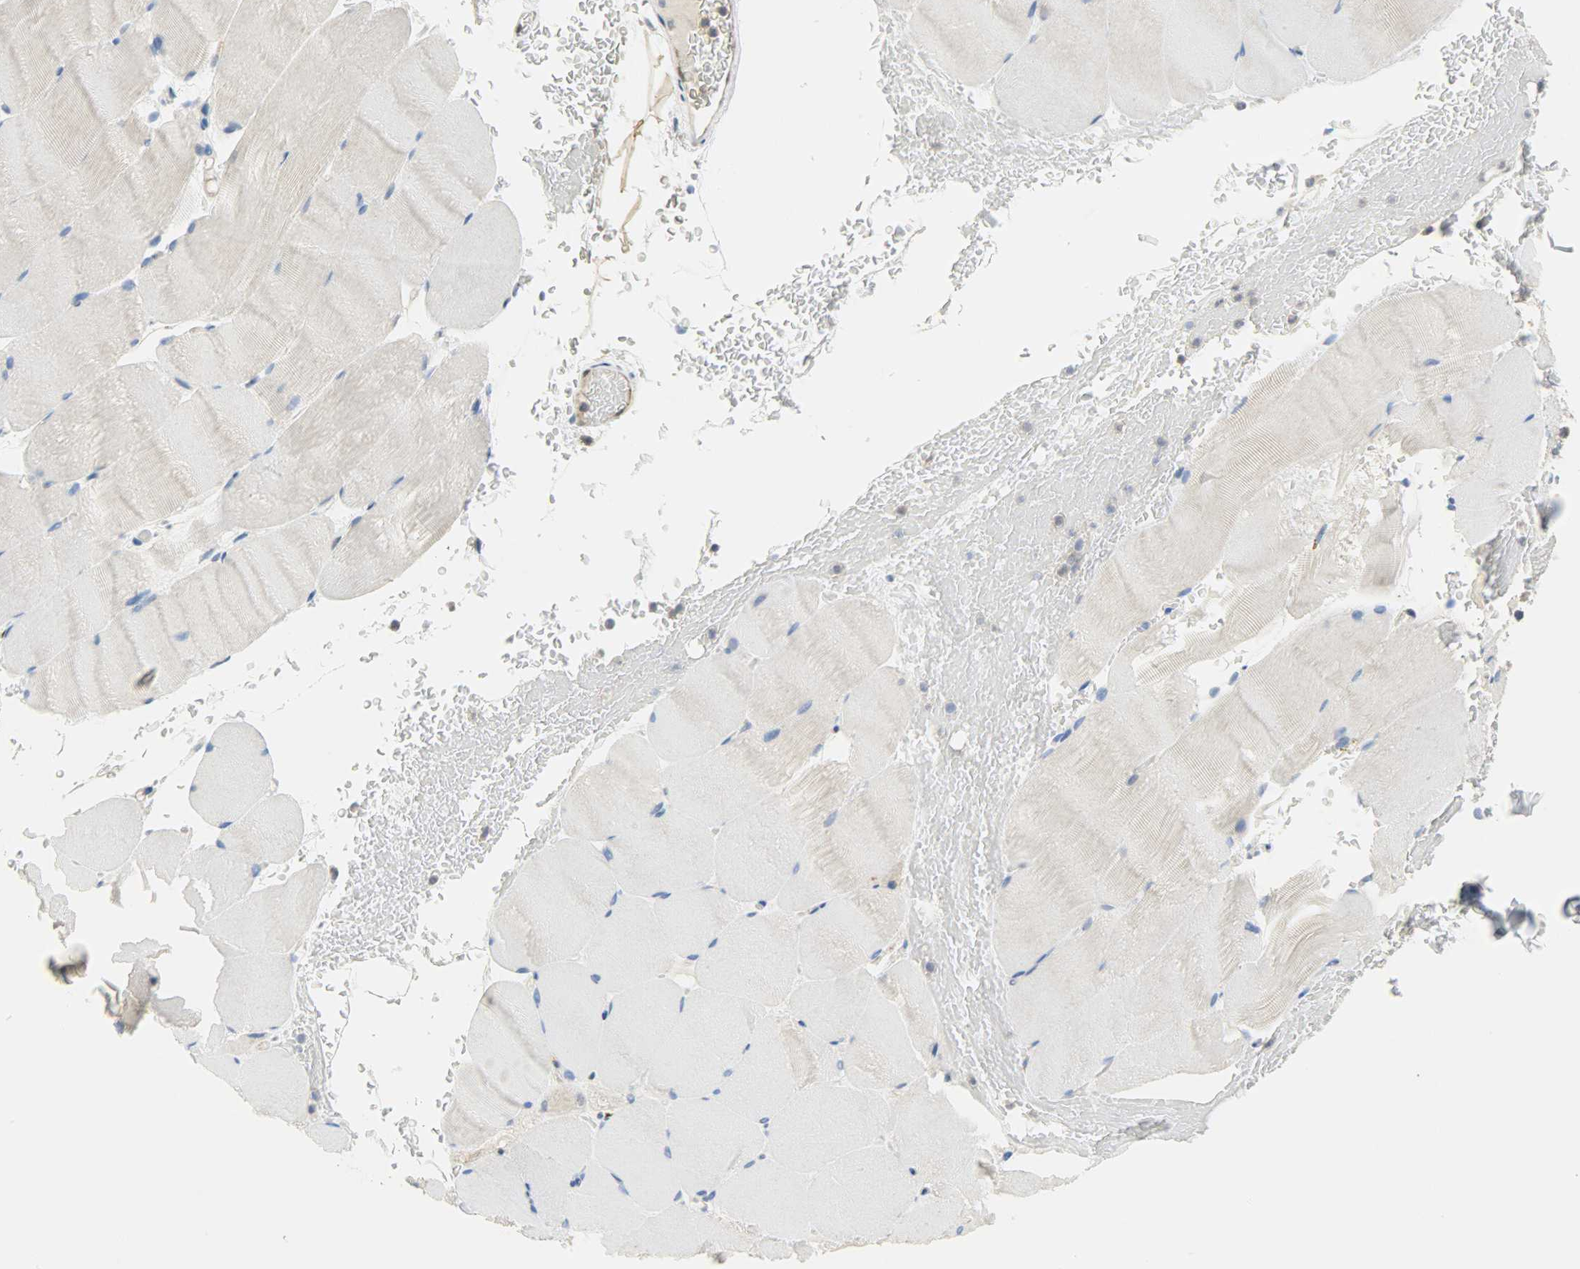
{"staining": {"intensity": "negative", "quantity": "none", "location": "none"}, "tissue": "skeletal muscle", "cell_type": "Myocytes", "image_type": "normal", "snomed": [{"axis": "morphology", "description": "Normal tissue, NOS"}, {"axis": "topography", "description": "Skeletal muscle"}], "caption": "Histopathology image shows no significant protein expression in myocytes of normal skeletal muscle. (DAB IHC visualized using brightfield microscopy, high magnification).", "gene": "FKBP1A", "patient": {"sex": "female", "age": 37}}